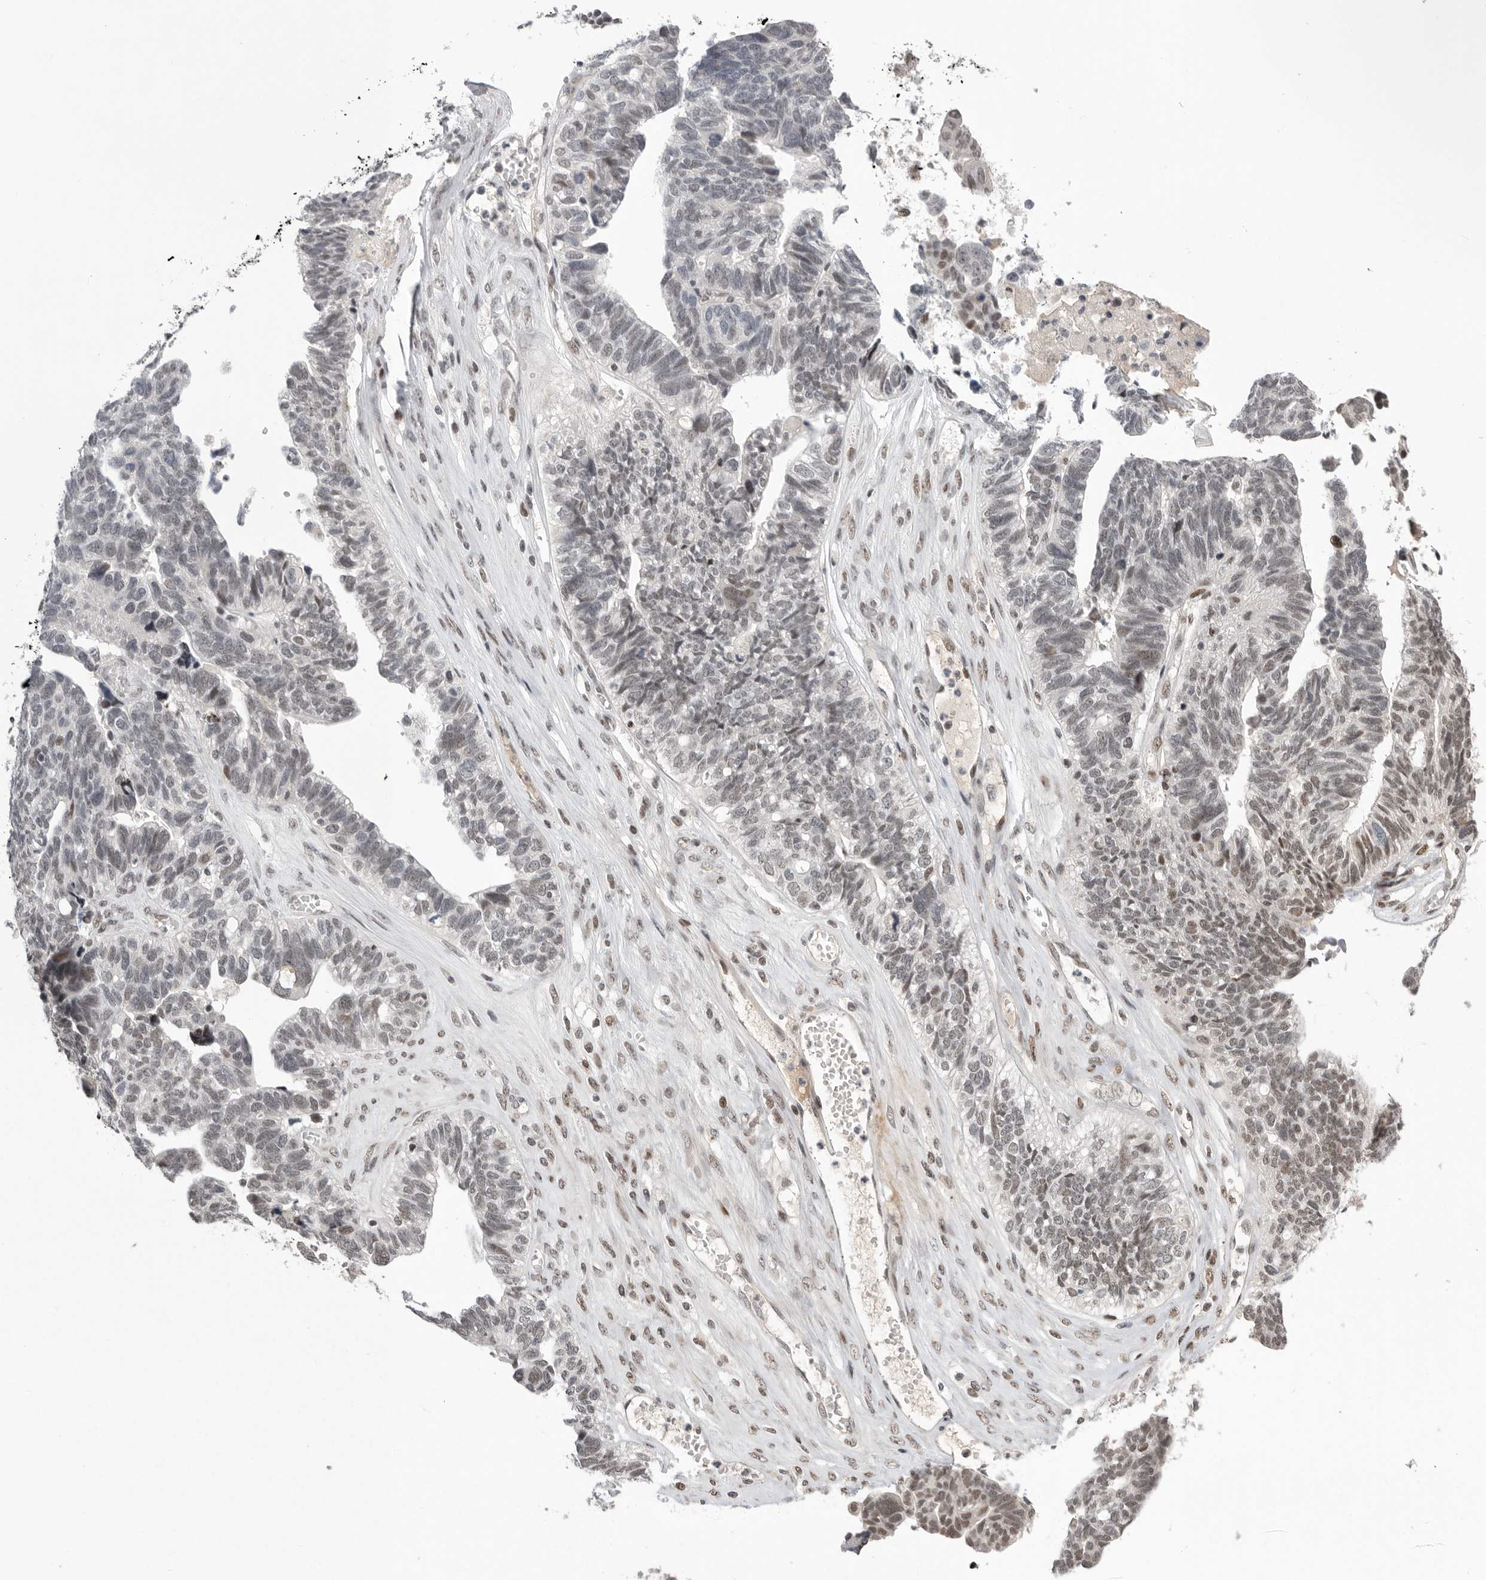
{"staining": {"intensity": "weak", "quantity": "25%-75%", "location": "nuclear"}, "tissue": "ovarian cancer", "cell_type": "Tumor cells", "image_type": "cancer", "snomed": [{"axis": "morphology", "description": "Cystadenocarcinoma, serous, NOS"}, {"axis": "topography", "description": "Ovary"}], "caption": "A high-resolution histopathology image shows IHC staining of ovarian cancer, which exhibits weak nuclear positivity in about 25%-75% of tumor cells.", "gene": "POU5F1", "patient": {"sex": "female", "age": 79}}